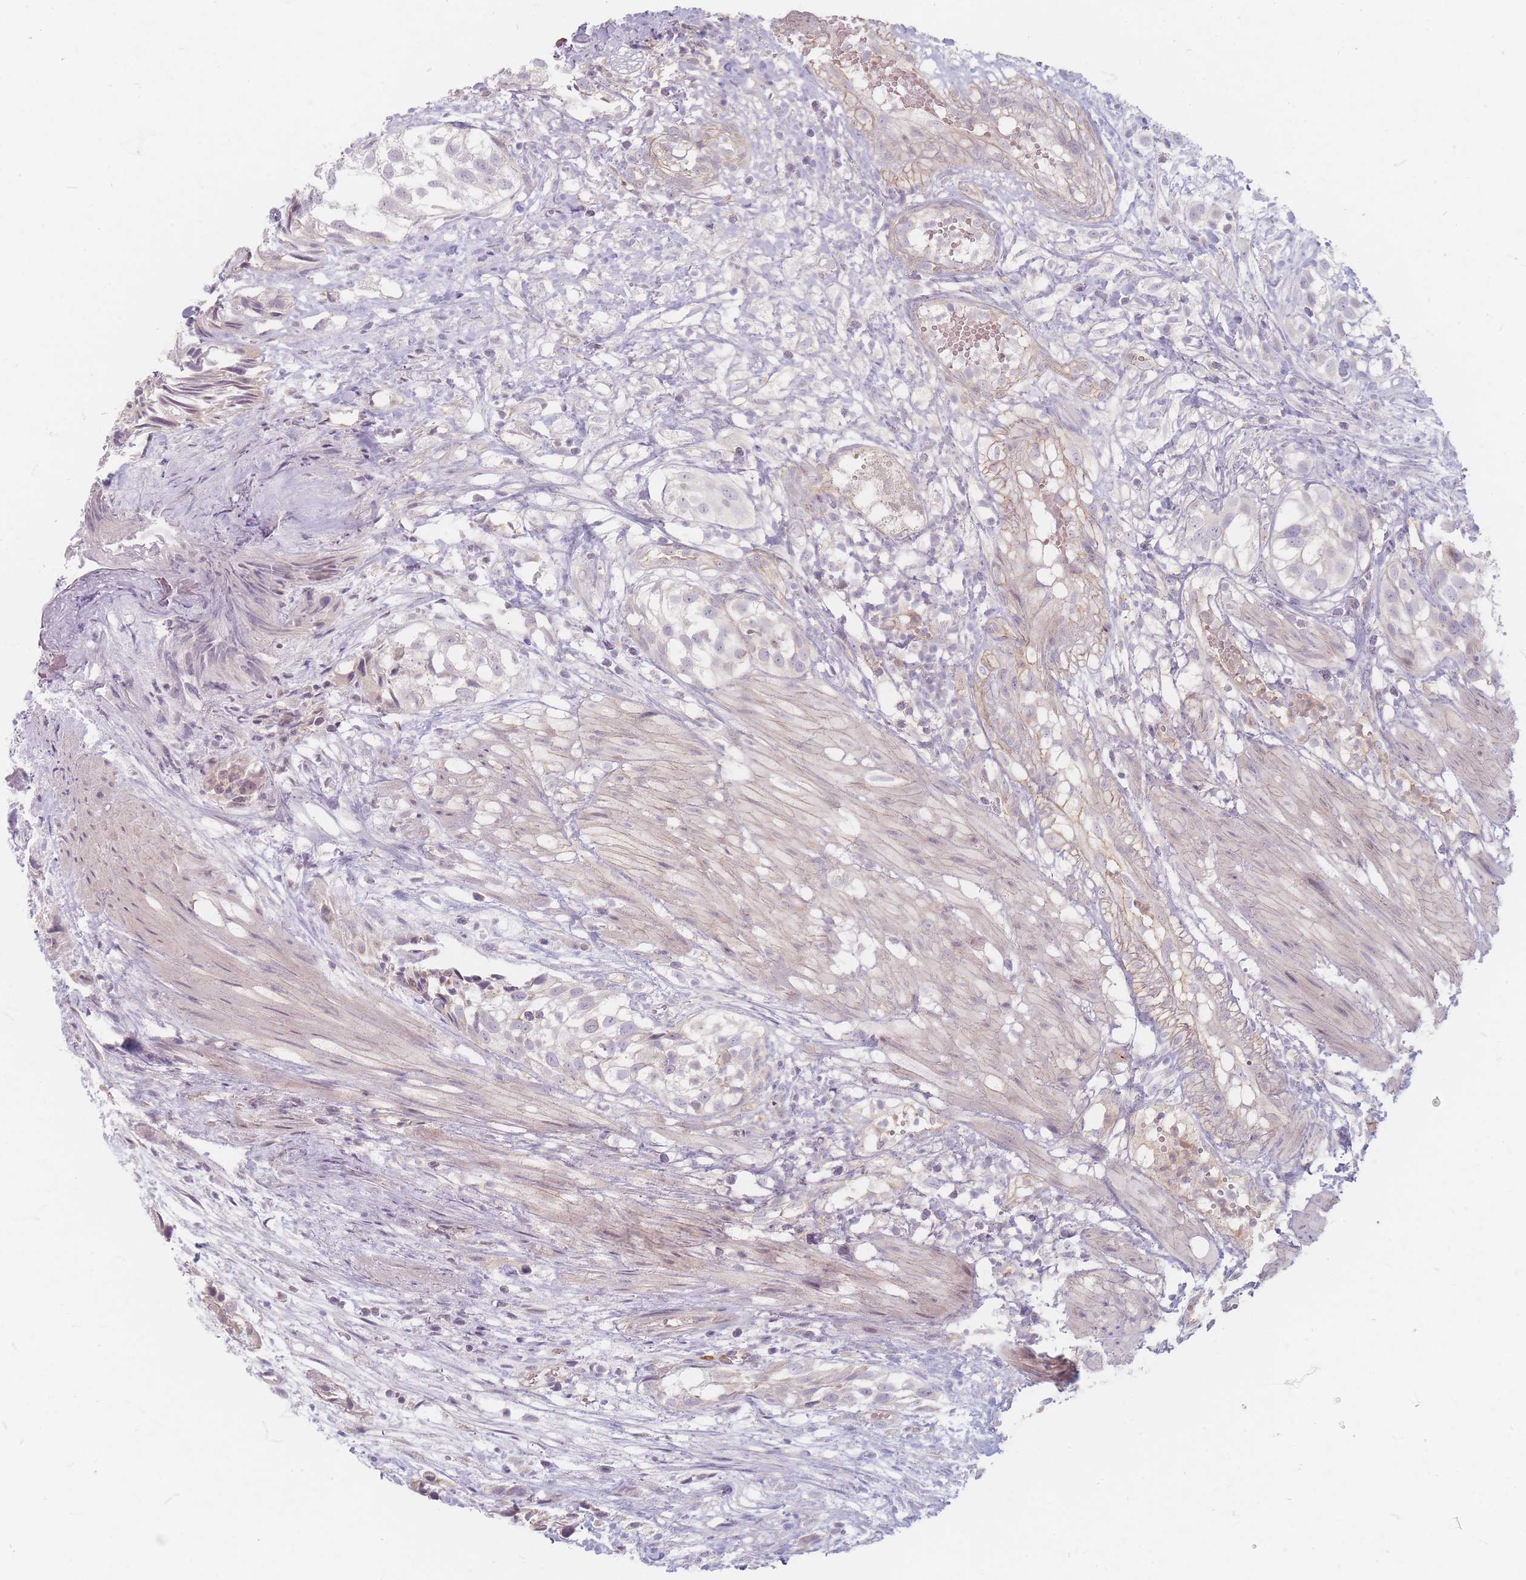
{"staining": {"intensity": "negative", "quantity": "none", "location": "none"}, "tissue": "urothelial cancer", "cell_type": "Tumor cells", "image_type": "cancer", "snomed": [{"axis": "morphology", "description": "Urothelial carcinoma, High grade"}, {"axis": "topography", "description": "Urinary bladder"}], "caption": "Immunohistochemistry (IHC) of human high-grade urothelial carcinoma reveals no staining in tumor cells.", "gene": "CHCHD7", "patient": {"sex": "male", "age": 56}}